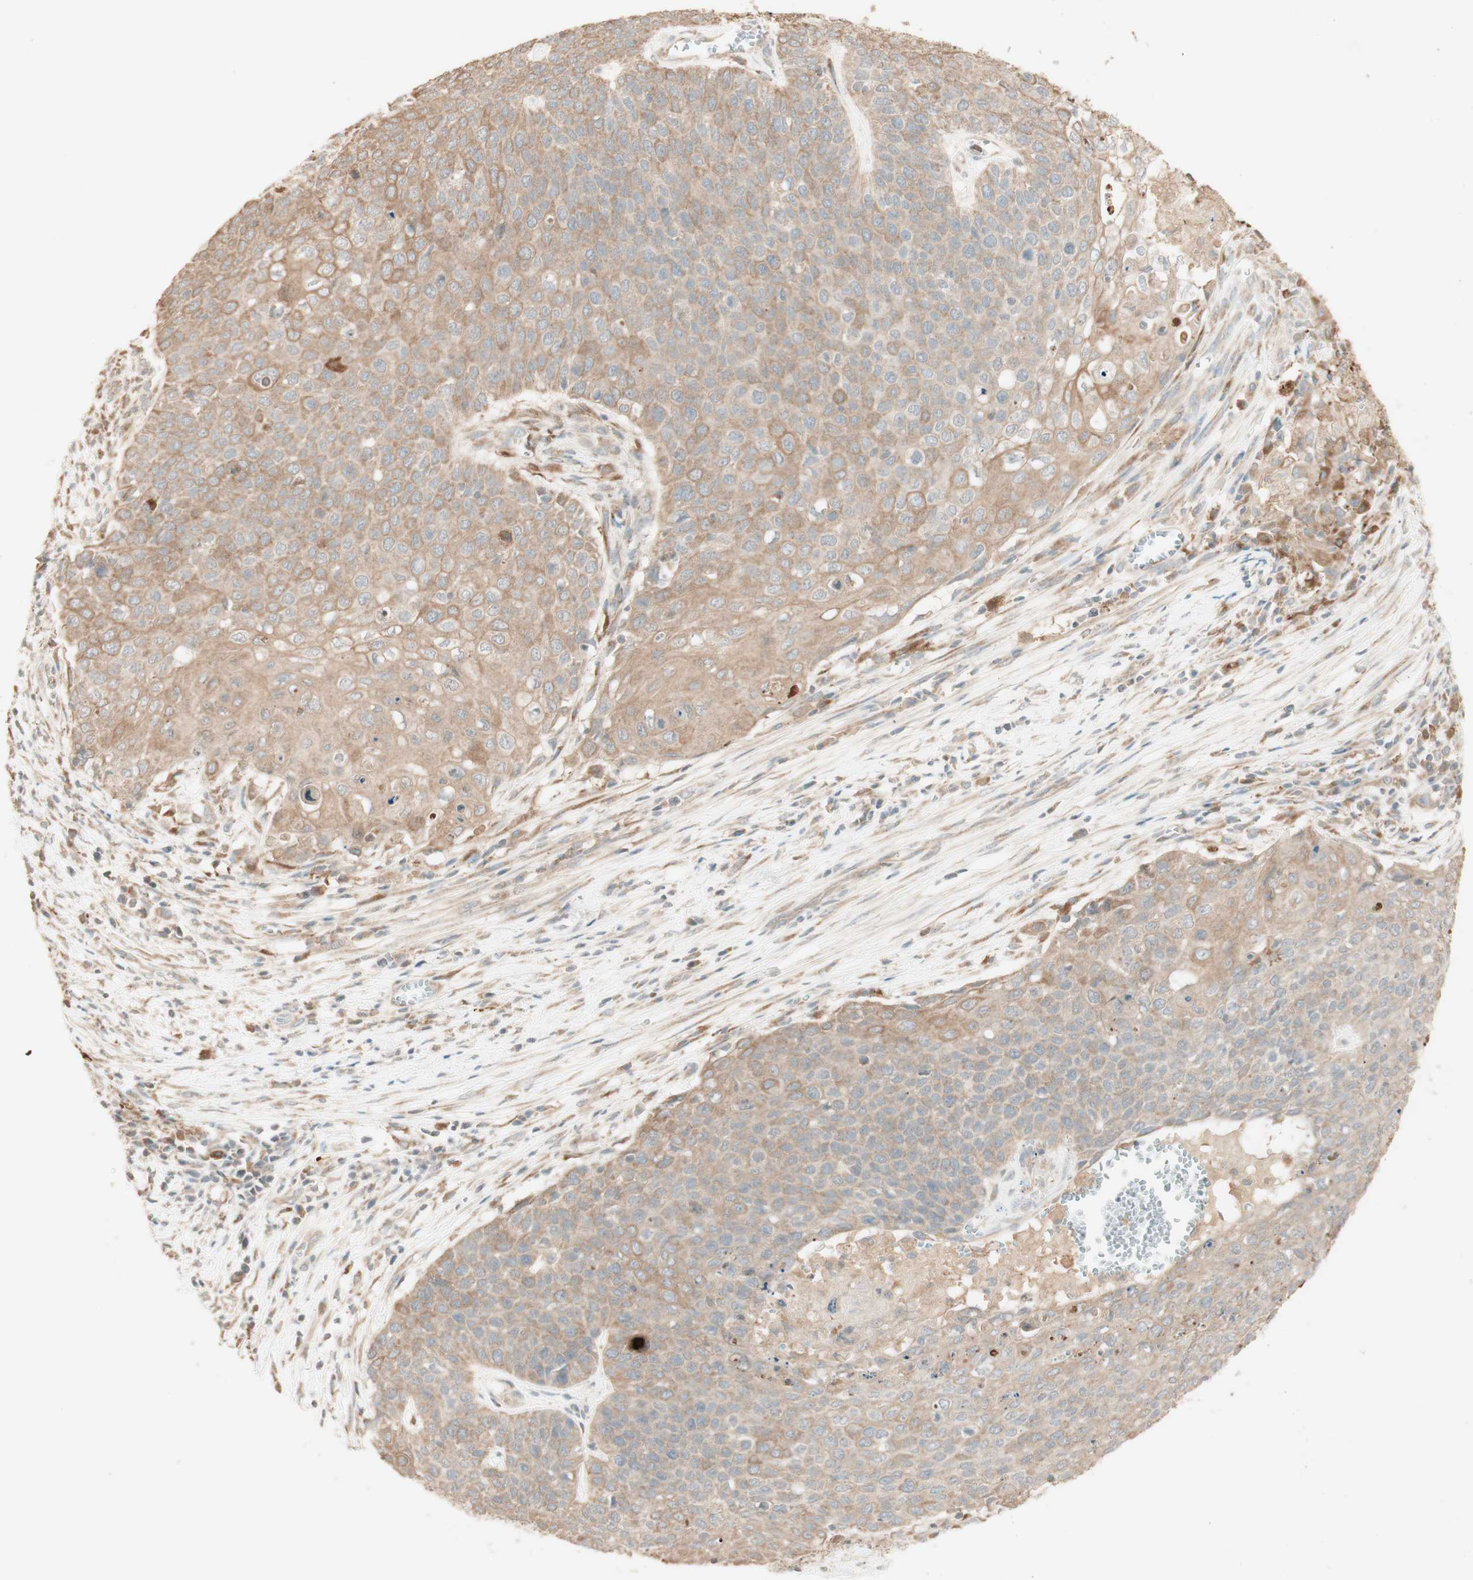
{"staining": {"intensity": "moderate", "quantity": ">75%", "location": "cytoplasmic/membranous"}, "tissue": "cervical cancer", "cell_type": "Tumor cells", "image_type": "cancer", "snomed": [{"axis": "morphology", "description": "Squamous cell carcinoma, NOS"}, {"axis": "topography", "description": "Cervix"}], "caption": "Immunohistochemical staining of human squamous cell carcinoma (cervical) reveals moderate cytoplasmic/membranous protein expression in about >75% of tumor cells.", "gene": "CLCN2", "patient": {"sex": "female", "age": 39}}